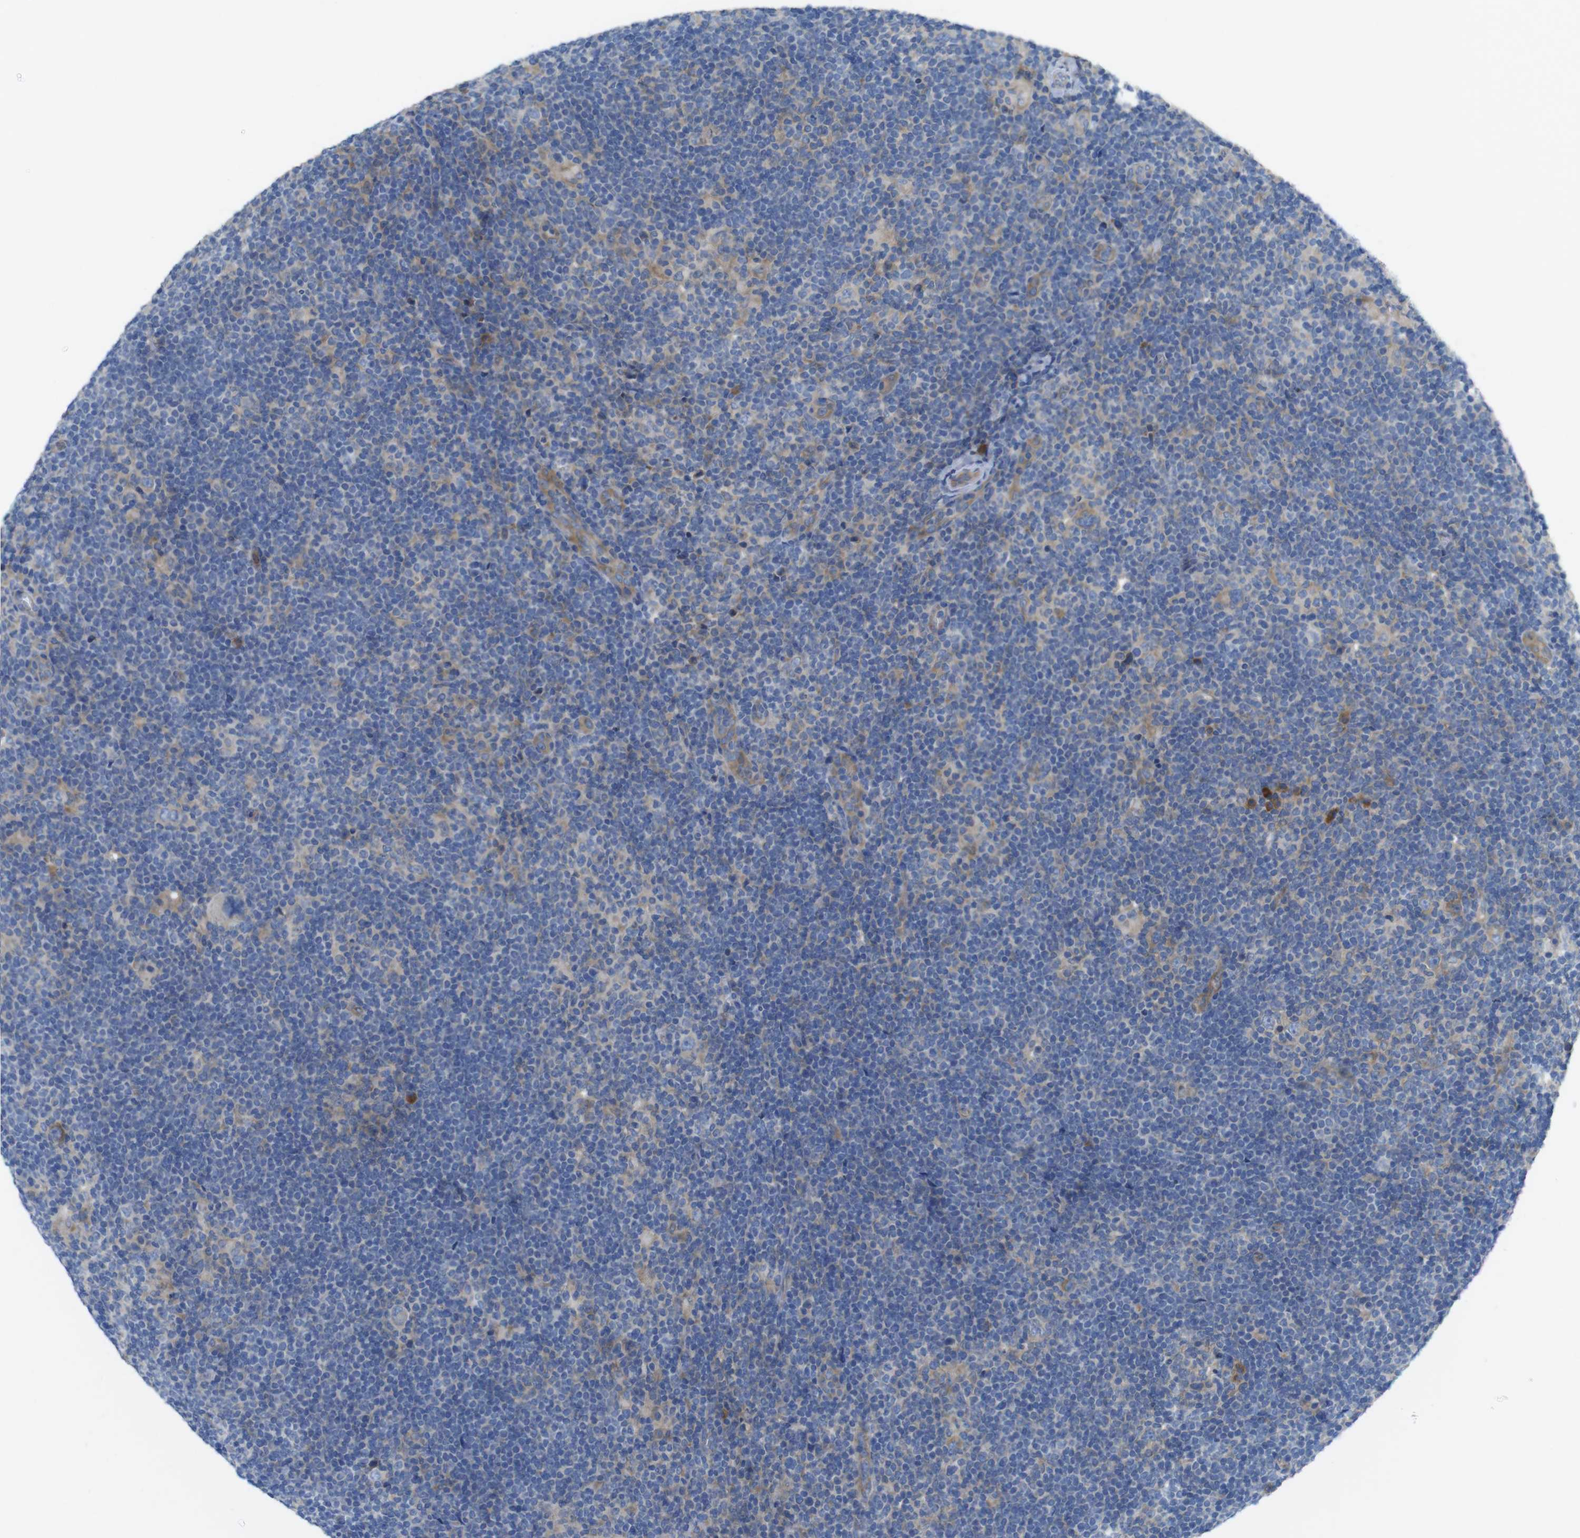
{"staining": {"intensity": "weak", "quantity": ">75%", "location": "cytoplasmic/membranous"}, "tissue": "lymphoma", "cell_type": "Tumor cells", "image_type": "cancer", "snomed": [{"axis": "morphology", "description": "Hodgkin's disease, NOS"}, {"axis": "topography", "description": "Lymph node"}], "caption": "Immunohistochemistry micrograph of human lymphoma stained for a protein (brown), which displays low levels of weak cytoplasmic/membranous positivity in about >75% of tumor cells.", "gene": "TMEM234", "patient": {"sex": "female", "age": 57}}